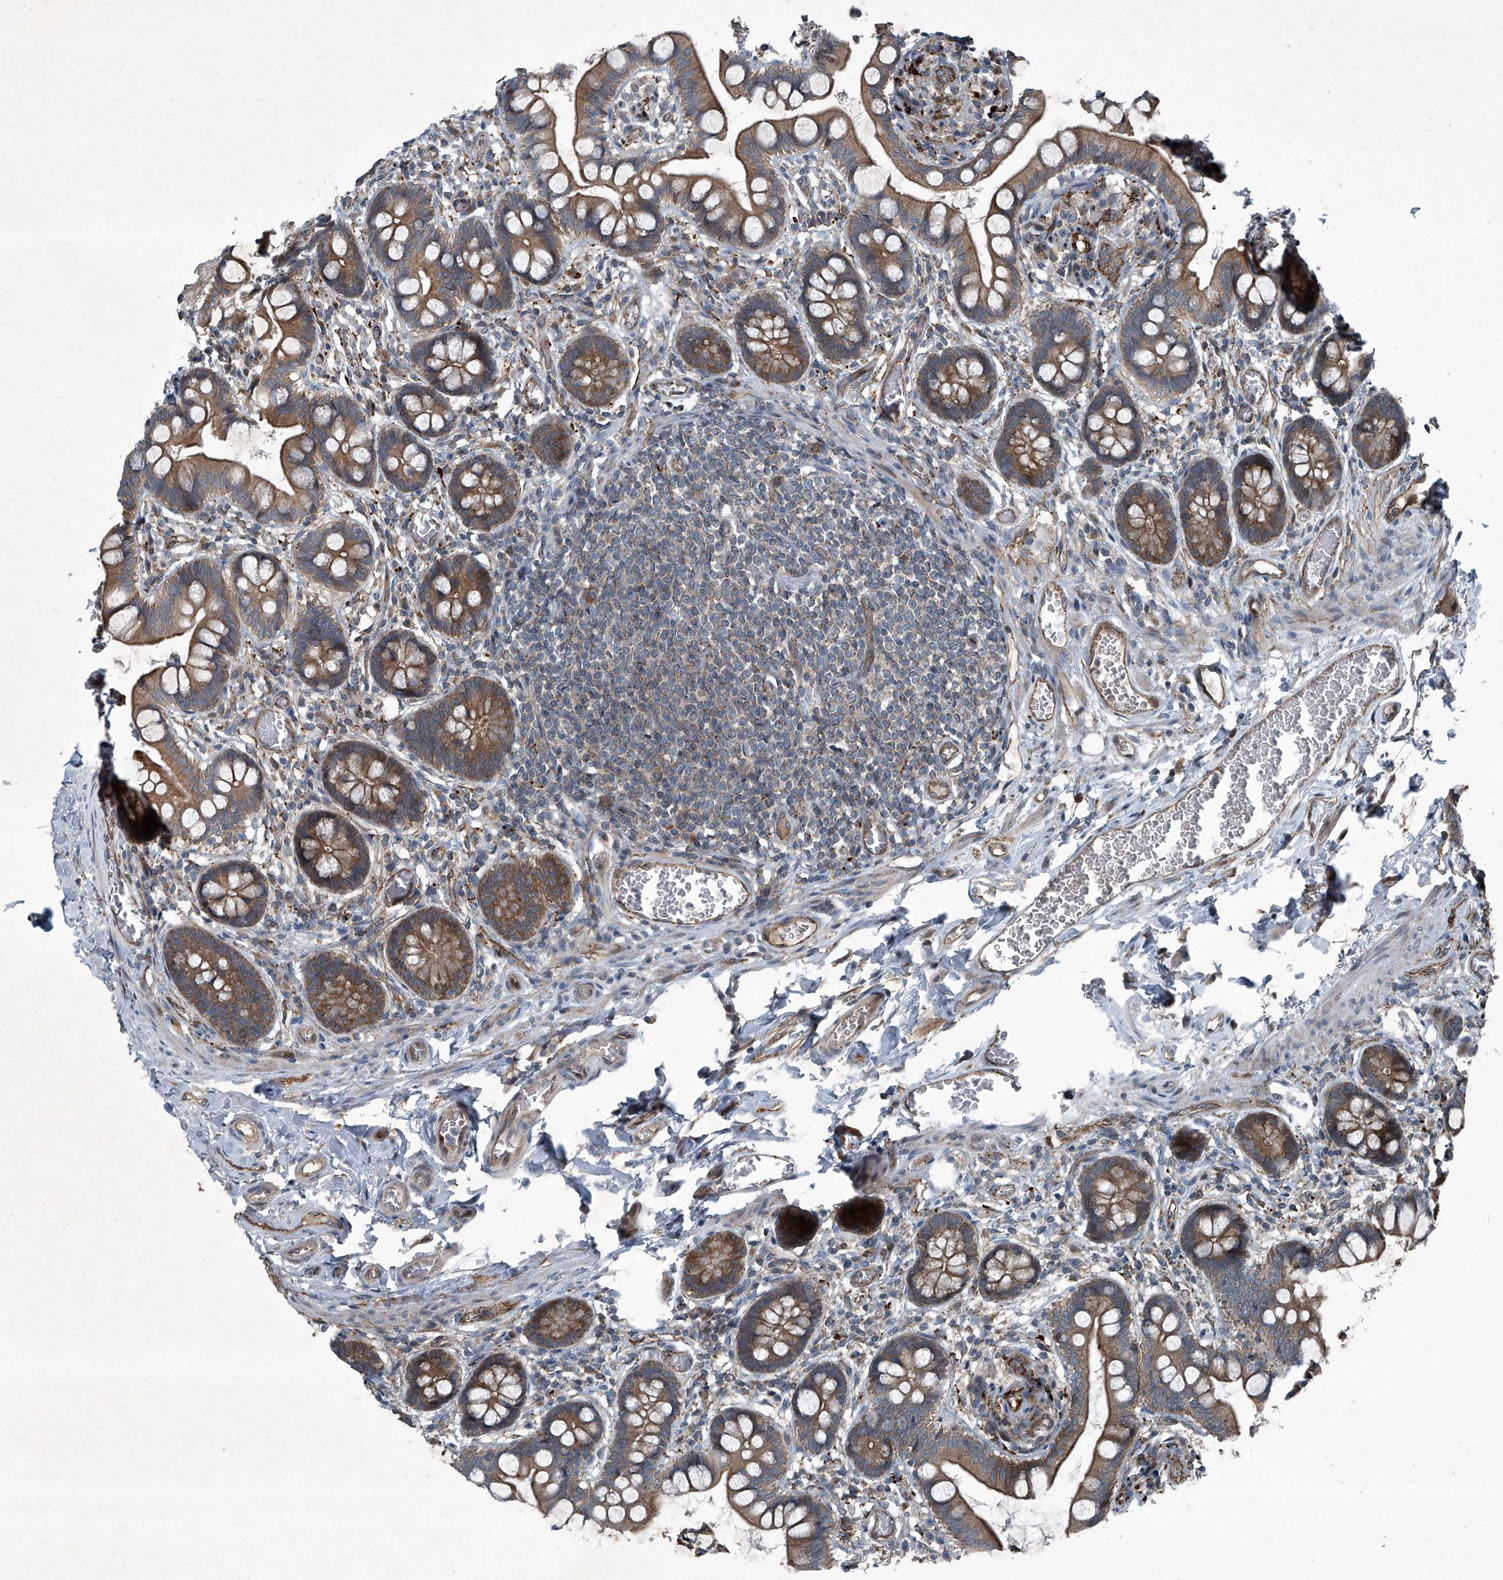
{"staining": {"intensity": "moderate", "quantity": ">75%", "location": "cytoplasmic/membranous"}, "tissue": "small intestine", "cell_type": "Glandular cells", "image_type": "normal", "snomed": [{"axis": "morphology", "description": "Normal tissue, NOS"}, {"axis": "topography", "description": "Small intestine"}], "caption": "DAB immunohistochemical staining of benign small intestine demonstrates moderate cytoplasmic/membranous protein expression in about >75% of glandular cells.", "gene": "SENP2", "patient": {"sex": "male", "age": 52}}